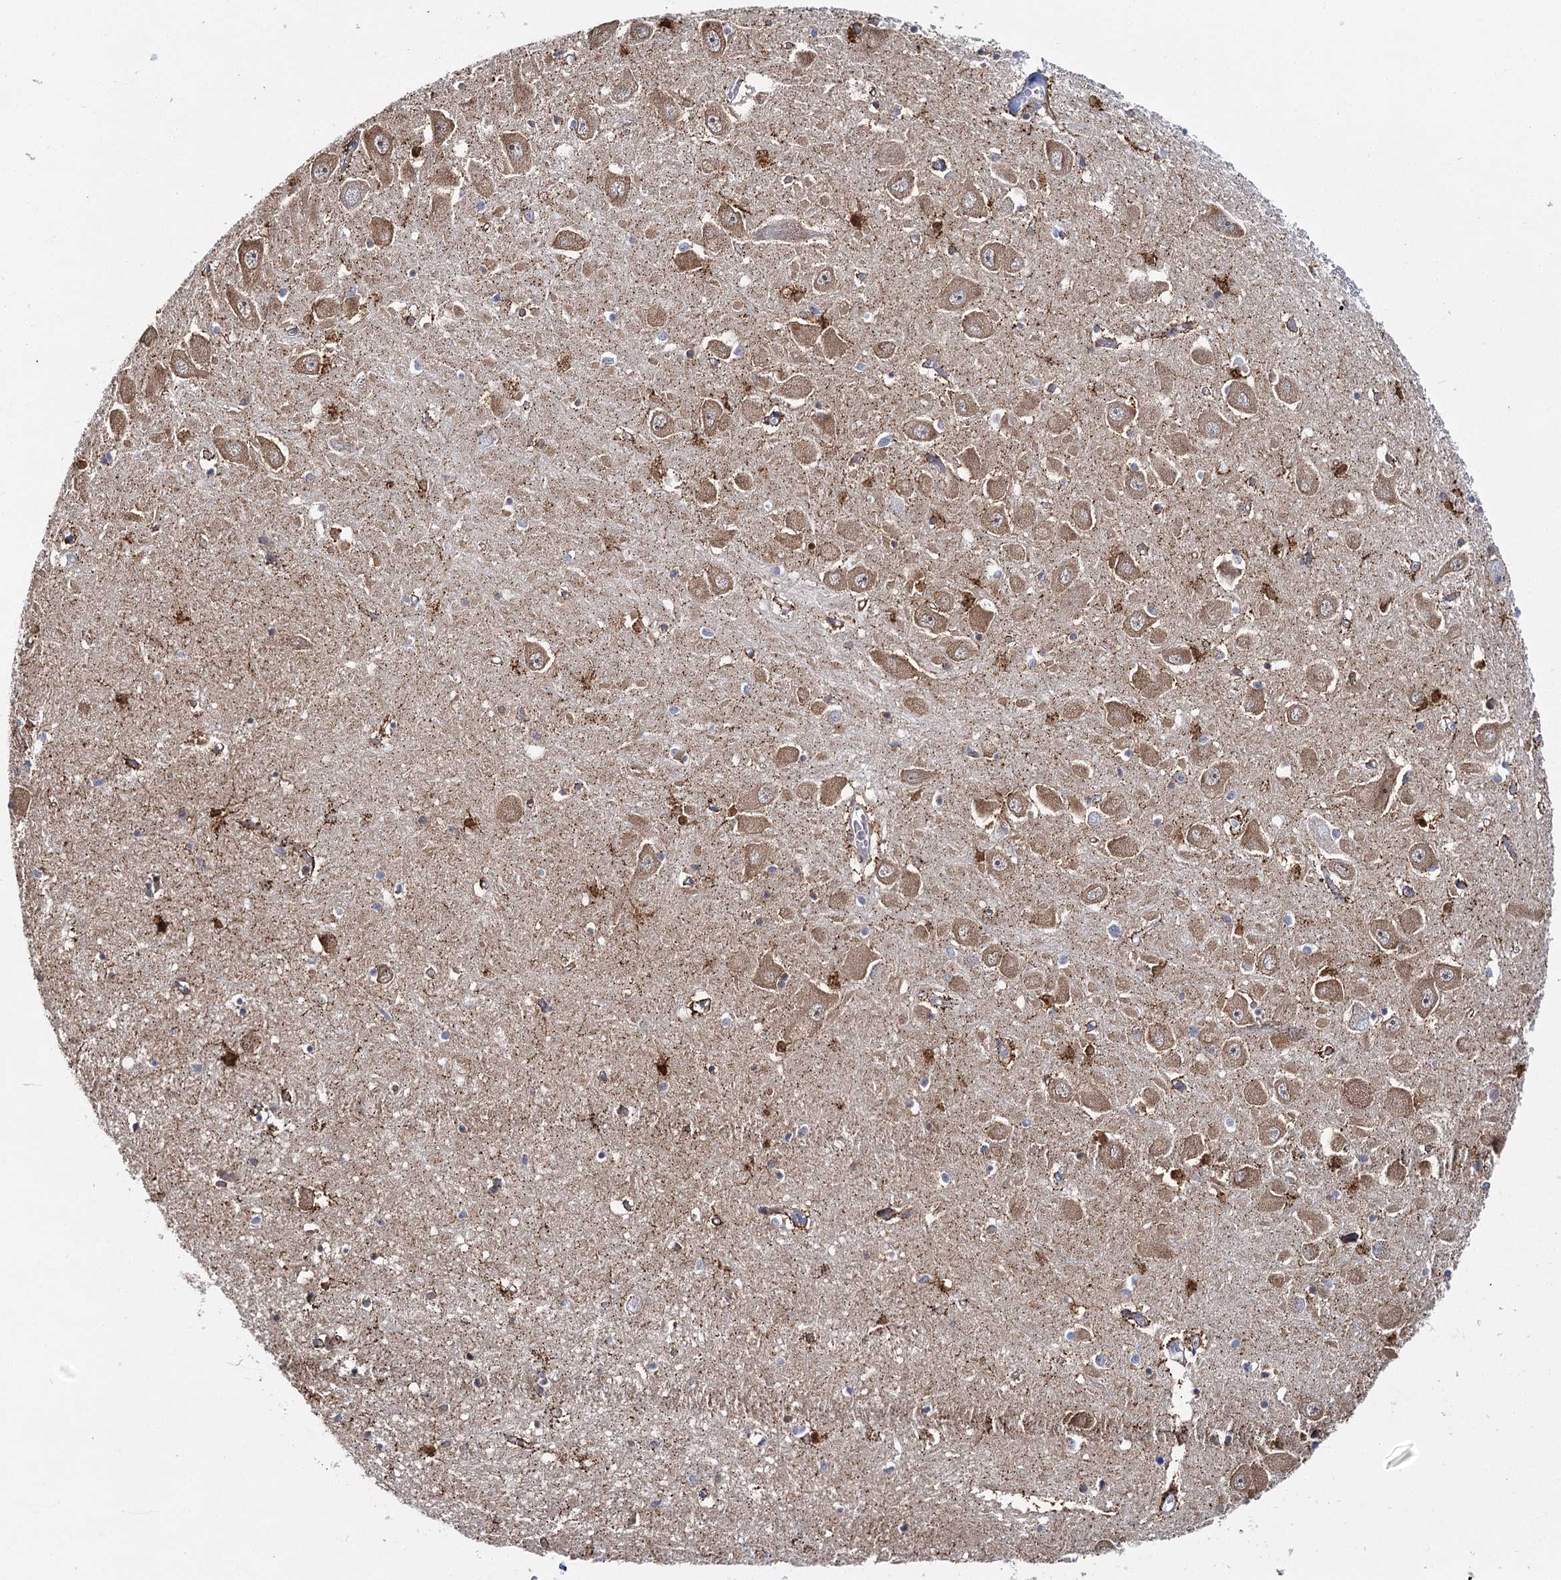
{"staining": {"intensity": "strong", "quantity": "<25%", "location": "cytoplasmic/membranous"}, "tissue": "hippocampus", "cell_type": "Glial cells", "image_type": "normal", "snomed": [{"axis": "morphology", "description": "Normal tissue, NOS"}, {"axis": "topography", "description": "Hippocampus"}], "caption": "Immunohistochemical staining of benign human hippocampus exhibits medium levels of strong cytoplasmic/membranous staining in about <25% of glial cells. (DAB IHC with brightfield microscopy, high magnification).", "gene": "THUMPD3", "patient": {"sex": "male", "age": 70}}